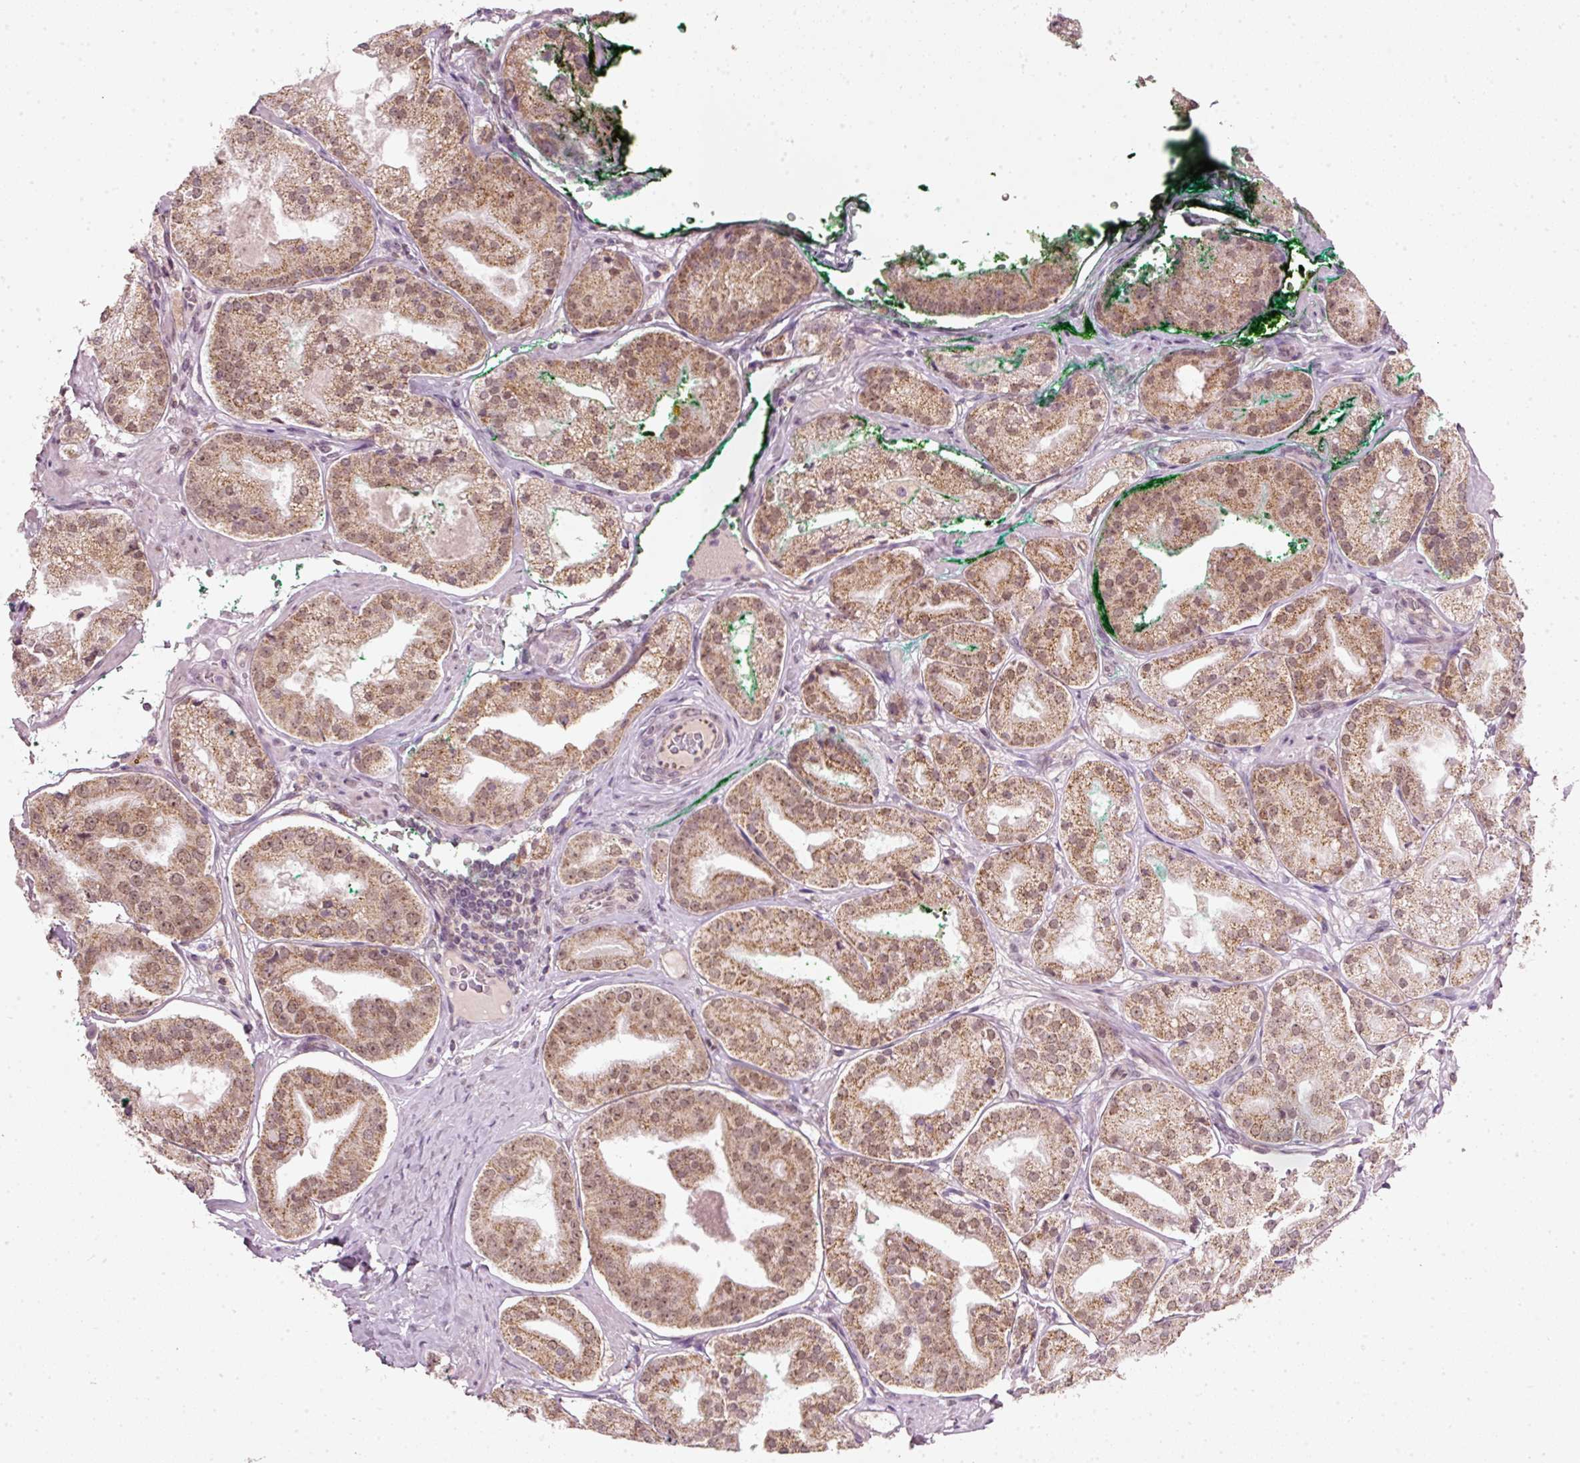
{"staining": {"intensity": "moderate", "quantity": ">75%", "location": "cytoplasmic/membranous,nuclear"}, "tissue": "prostate cancer", "cell_type": "Tumor cells", "image_type": "cancer", "snomed": [{"axis": "morphology", "description": "Adenocarcinoma, High grade"}, {"axis": "topography", "description": "Prostate"}], "caption": "Moderate cytoplasmic/membranous and nuclear protein staining is present in about >75% of tumor cells in prostate cancer.", "gene": "FSTL3", "patient": {"sex": "male", "age": 63}}